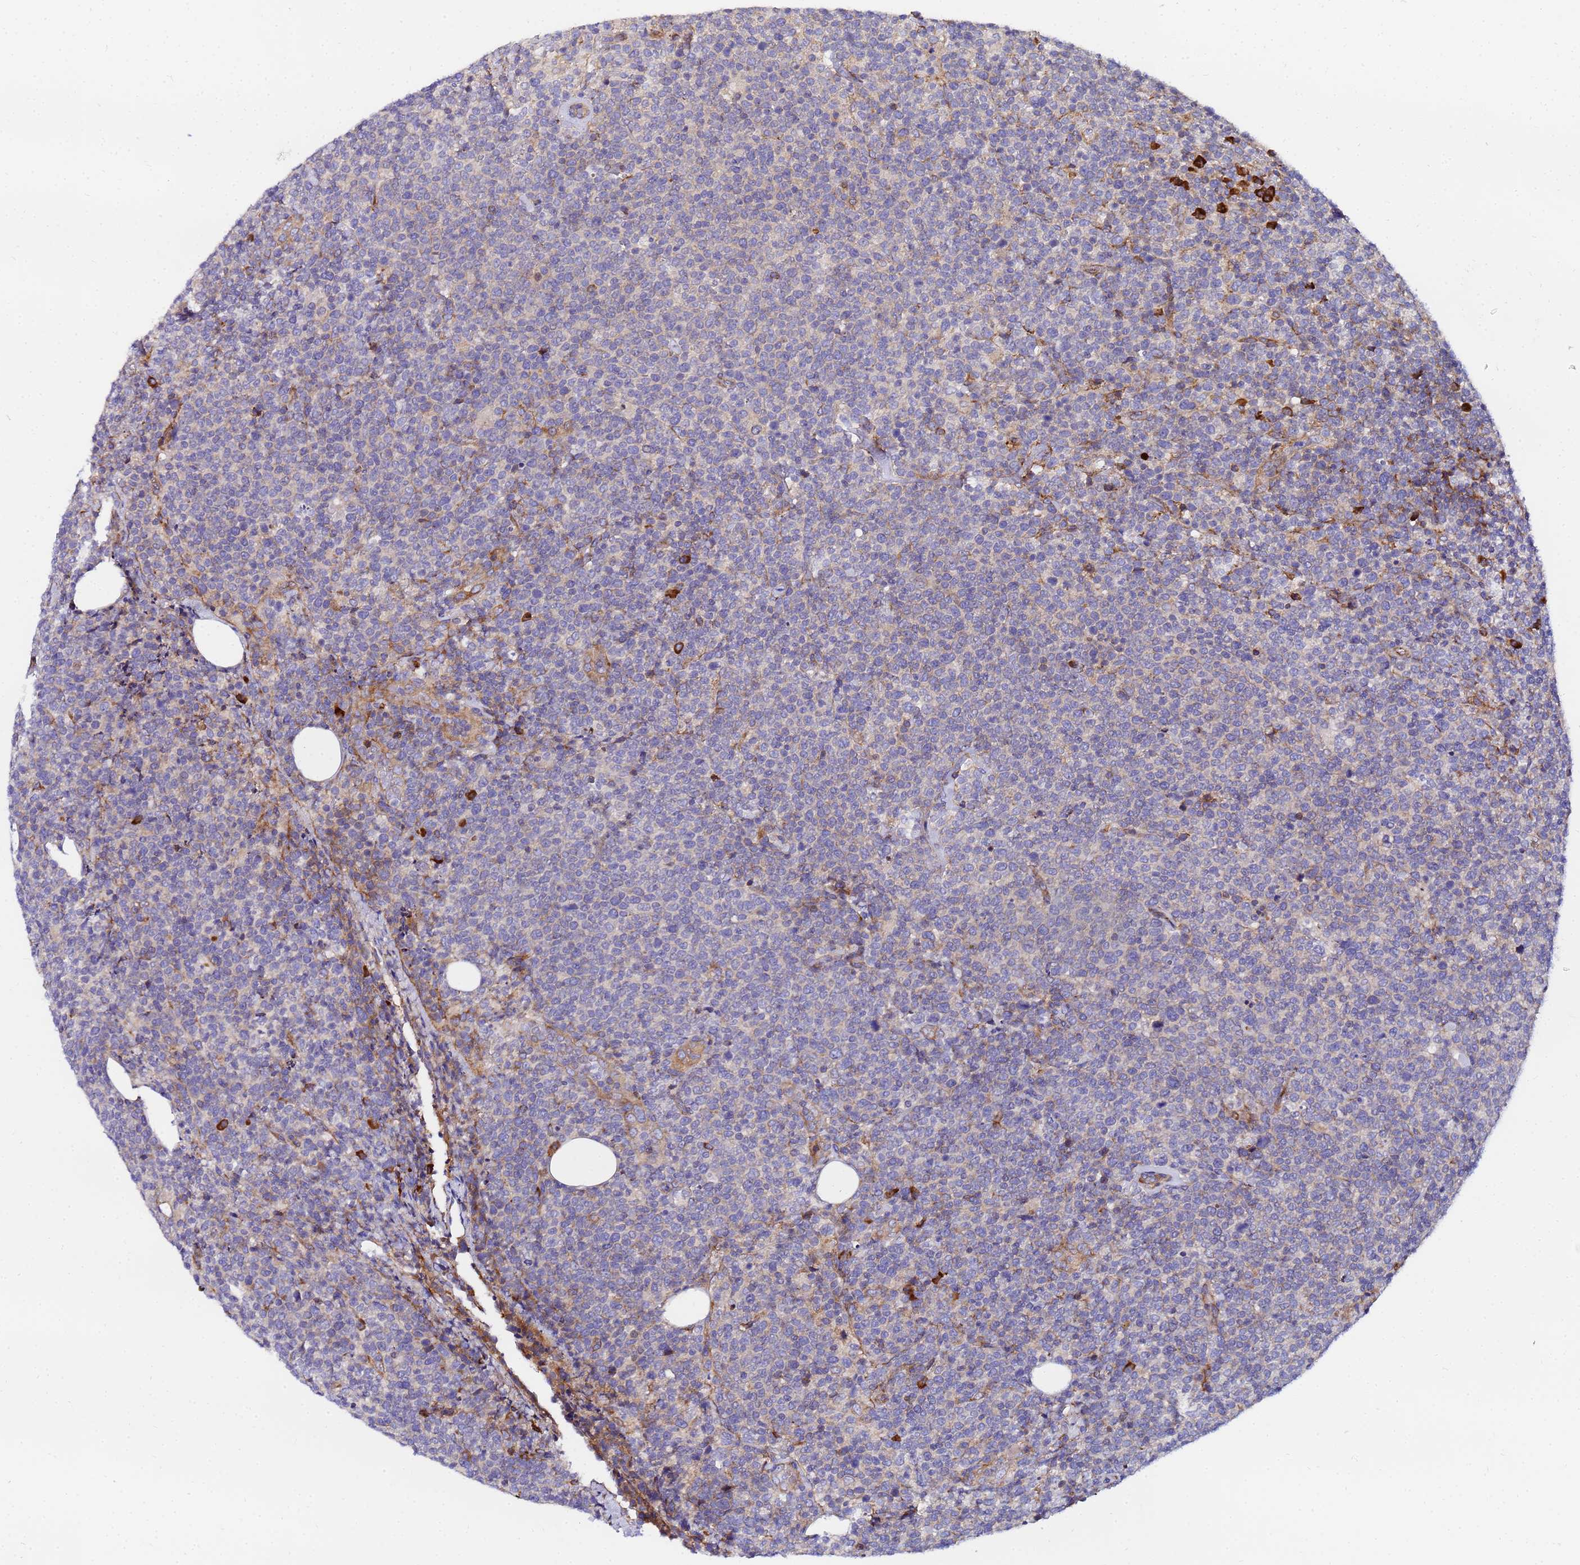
{"staining": {"intensity": "negative", "quantity": "none", "location": "none"}, "tissue": "lymphoma", "cell_type": "Tumor cells", "image_type": "cancer", "snomed": [{"axis": "morphology", "description": "Malignant lymphoma, non-Hodgkin's type, High grade"}, {"axis": "topography", "description": "Lymph node"}], "caption": "There is no significant positivity in tumor cells of malignant lymphoma, non-Hodgkin's type (high-grade).", "gene": "POM121", "patient": {"sex": "male", "age": 61}}